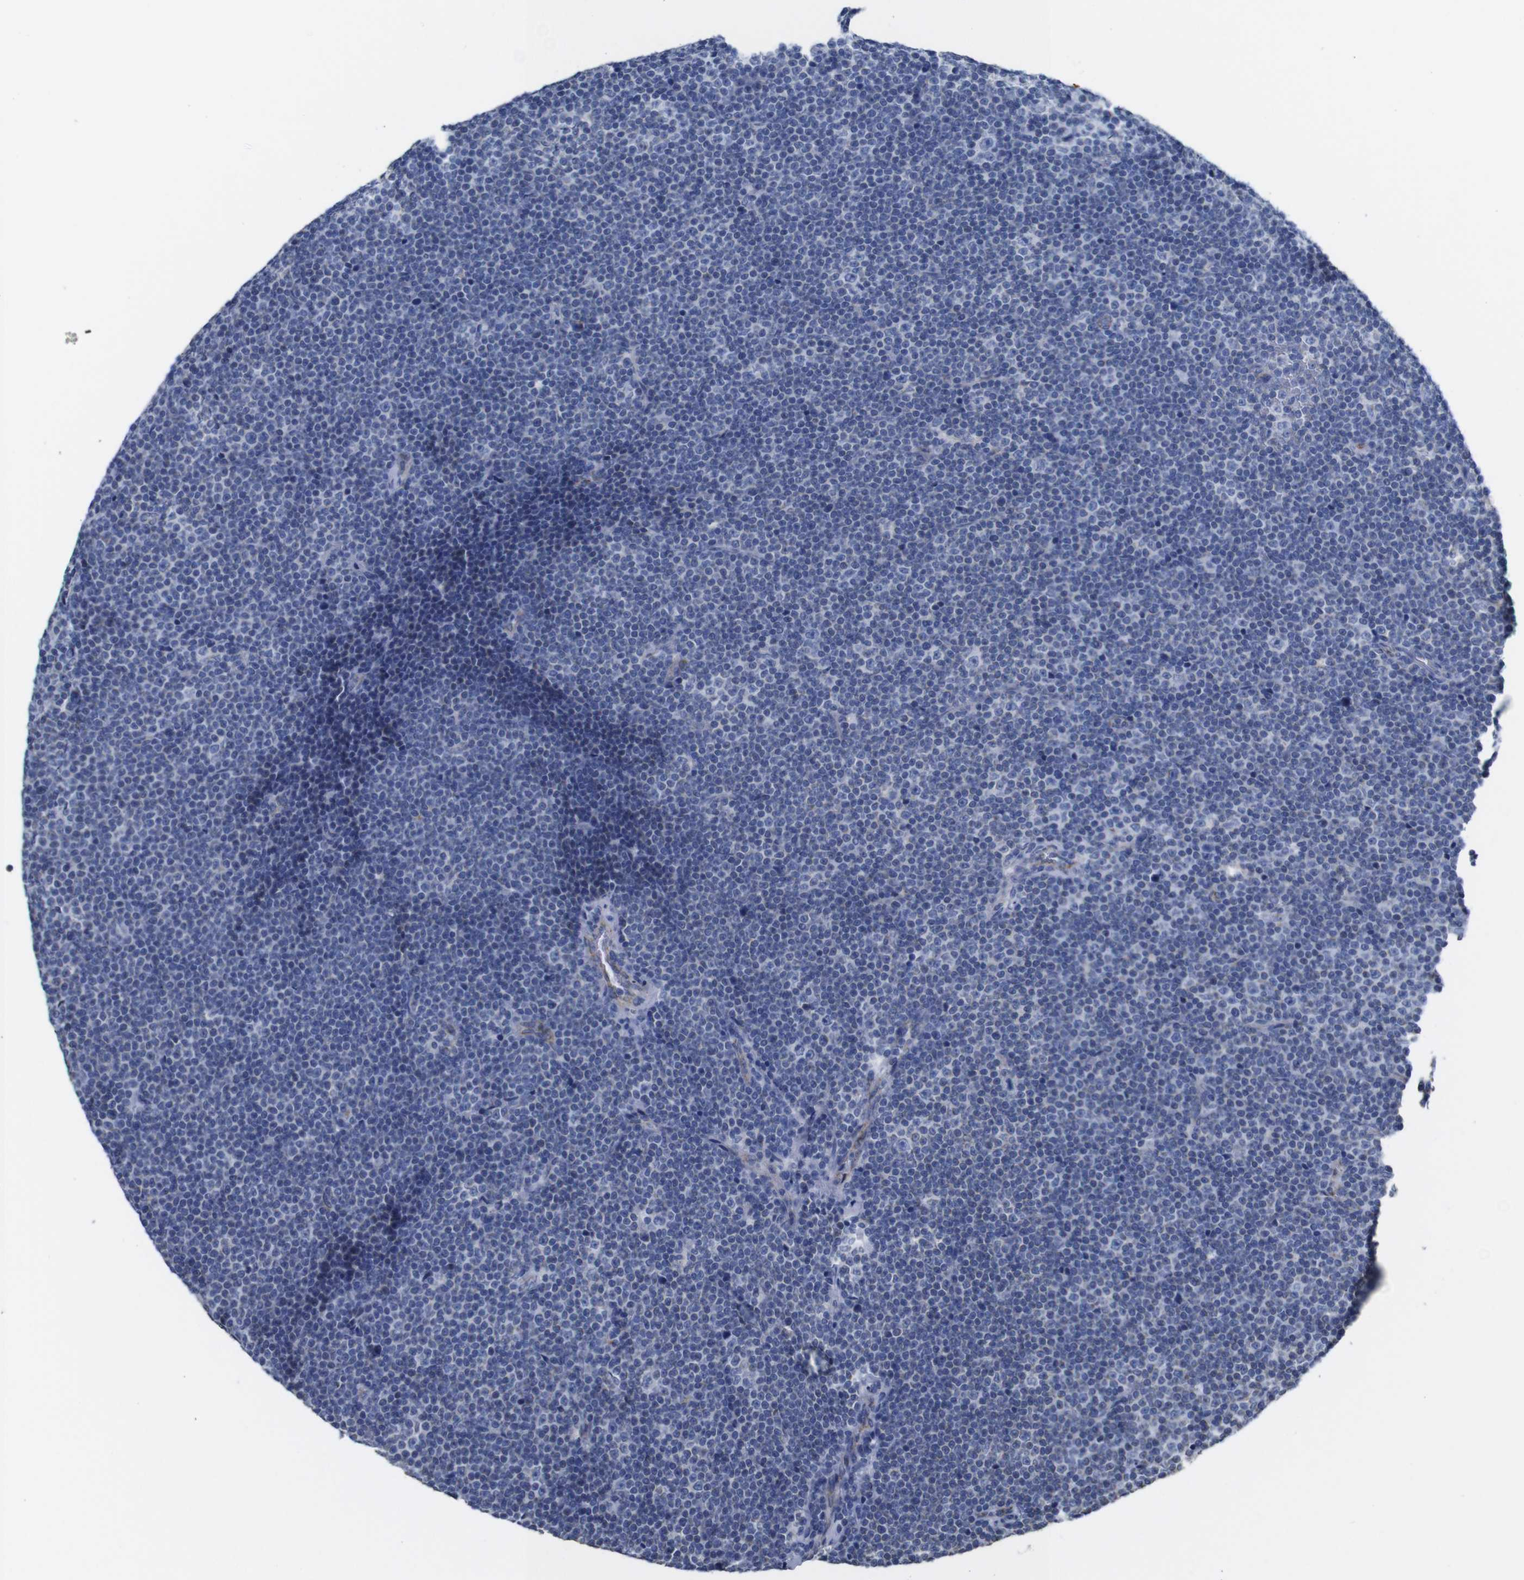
{"staining": {"intensity": "negative", "quantity": "none", "location": "none"}, "tissue": "lymphoma", "cell_type": "Tumor cells", "image_type": "cancer", "snomed": [{"axis": "morphology", "description": "Malignant lymphoma, non-Hodgkin's type, Low grade"}, {"axis": "topography", "description": "Lymph node"}], "caption": "Lymphoma was stained to show a protein in brown. There is no significant expression in tumor cells. (DAB immunohistochemistry (IHC) with hematoxylin counter stain).", "gene": "MAOA", "patient": {"sex": "female", "age": 67}}